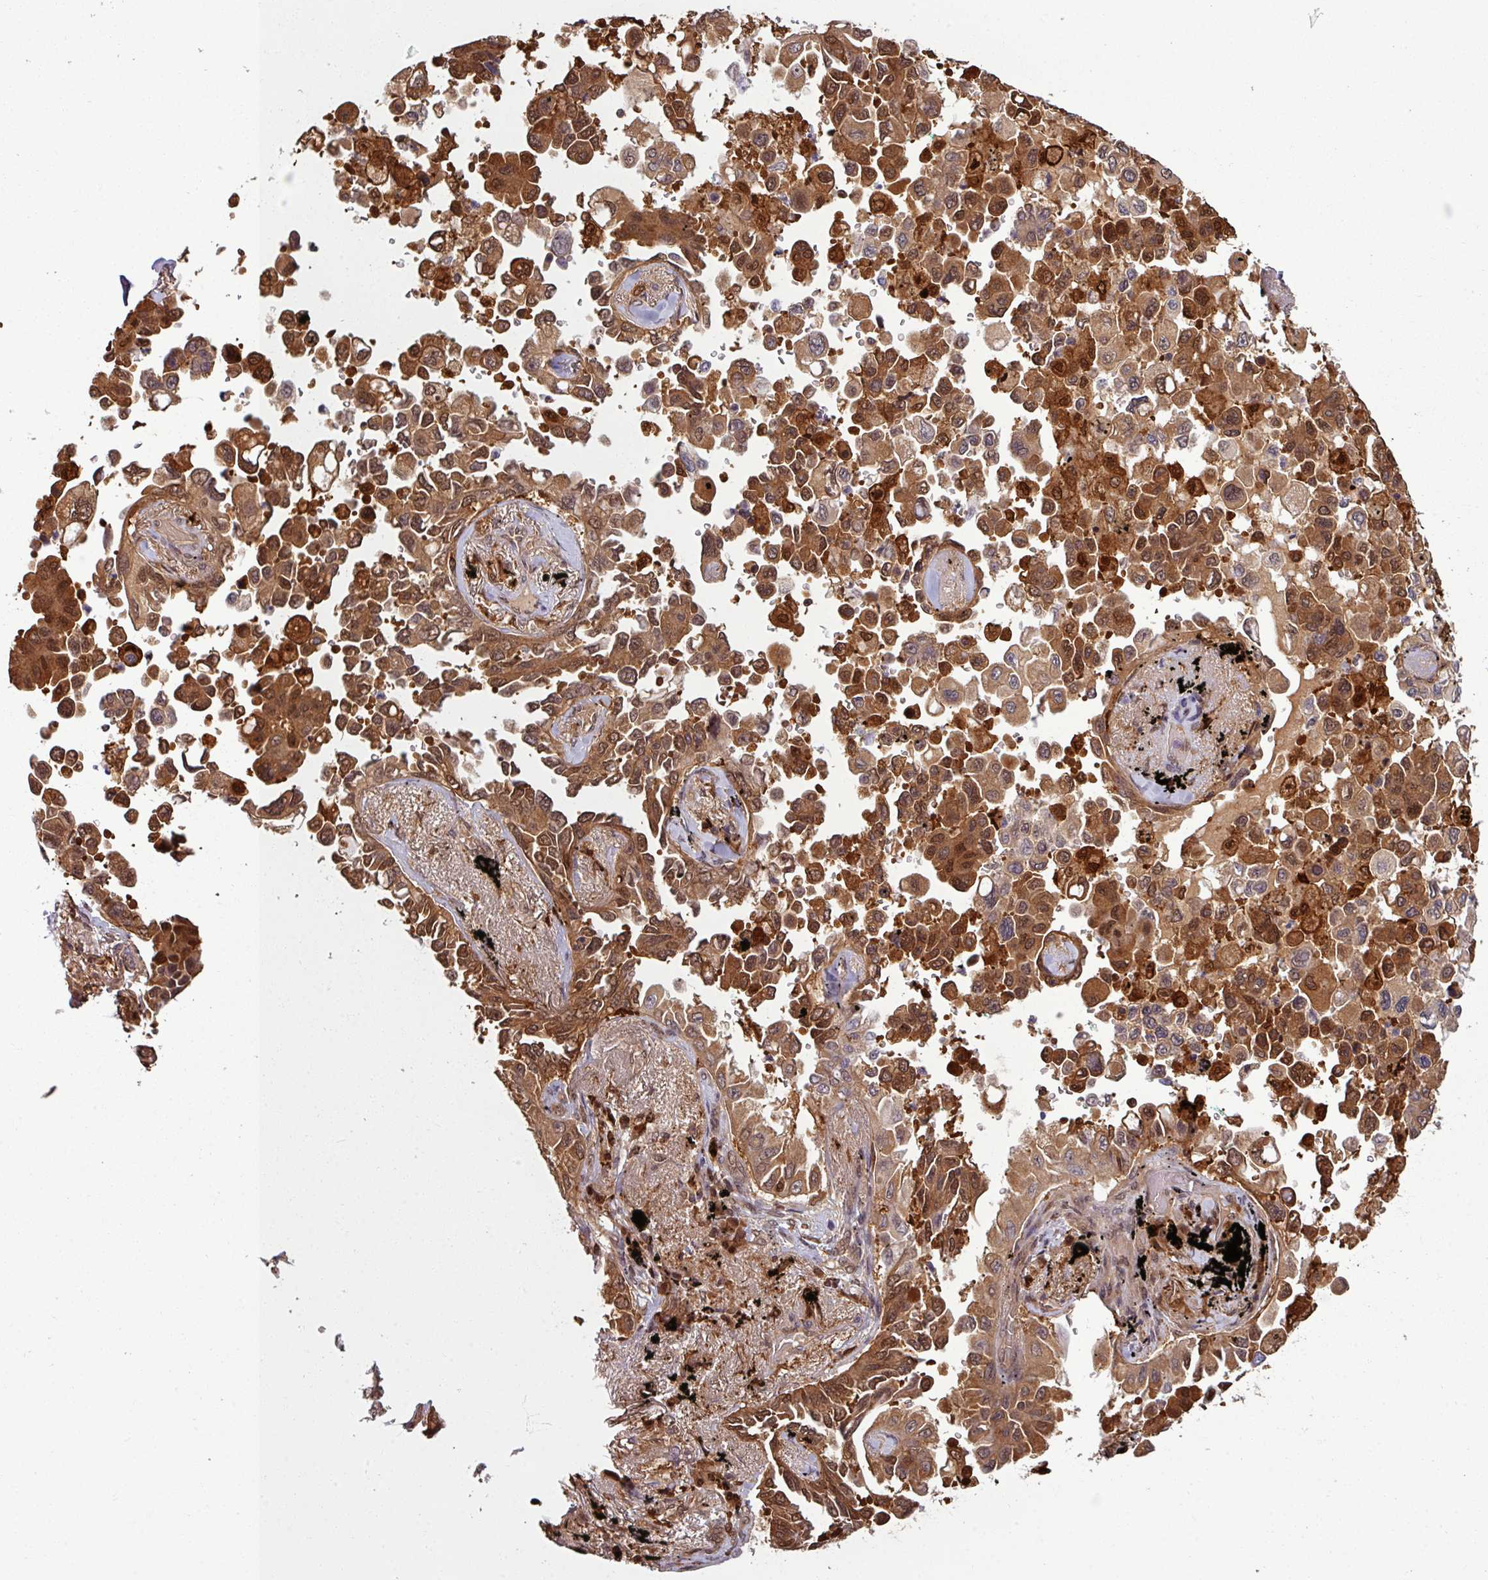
{"staining": {"intensity": "moderate", "quantity": ">75%", "location": "cytoplasmic/membranous,nuclear"}, "tissue": "lung cancer", "cell_type": "Tumor cells", "image_type": "cancer", "snomed": [{"axis": "morphology", "description": "Adenocarcinoma, NOS"}, {"axis": "topography", "description": "Lung"}], "caption": "The micrograph demonstrates a brown stain indicating the presence of a protein in the cytoplasmic/membranous and nuclear of tumor cells in adenocarcinoma (lung). (Brightfield microscopy of DAB IHC at high magnification).", "gene": "KCTD11", "patient": {"sex": "female", "age": 67}}